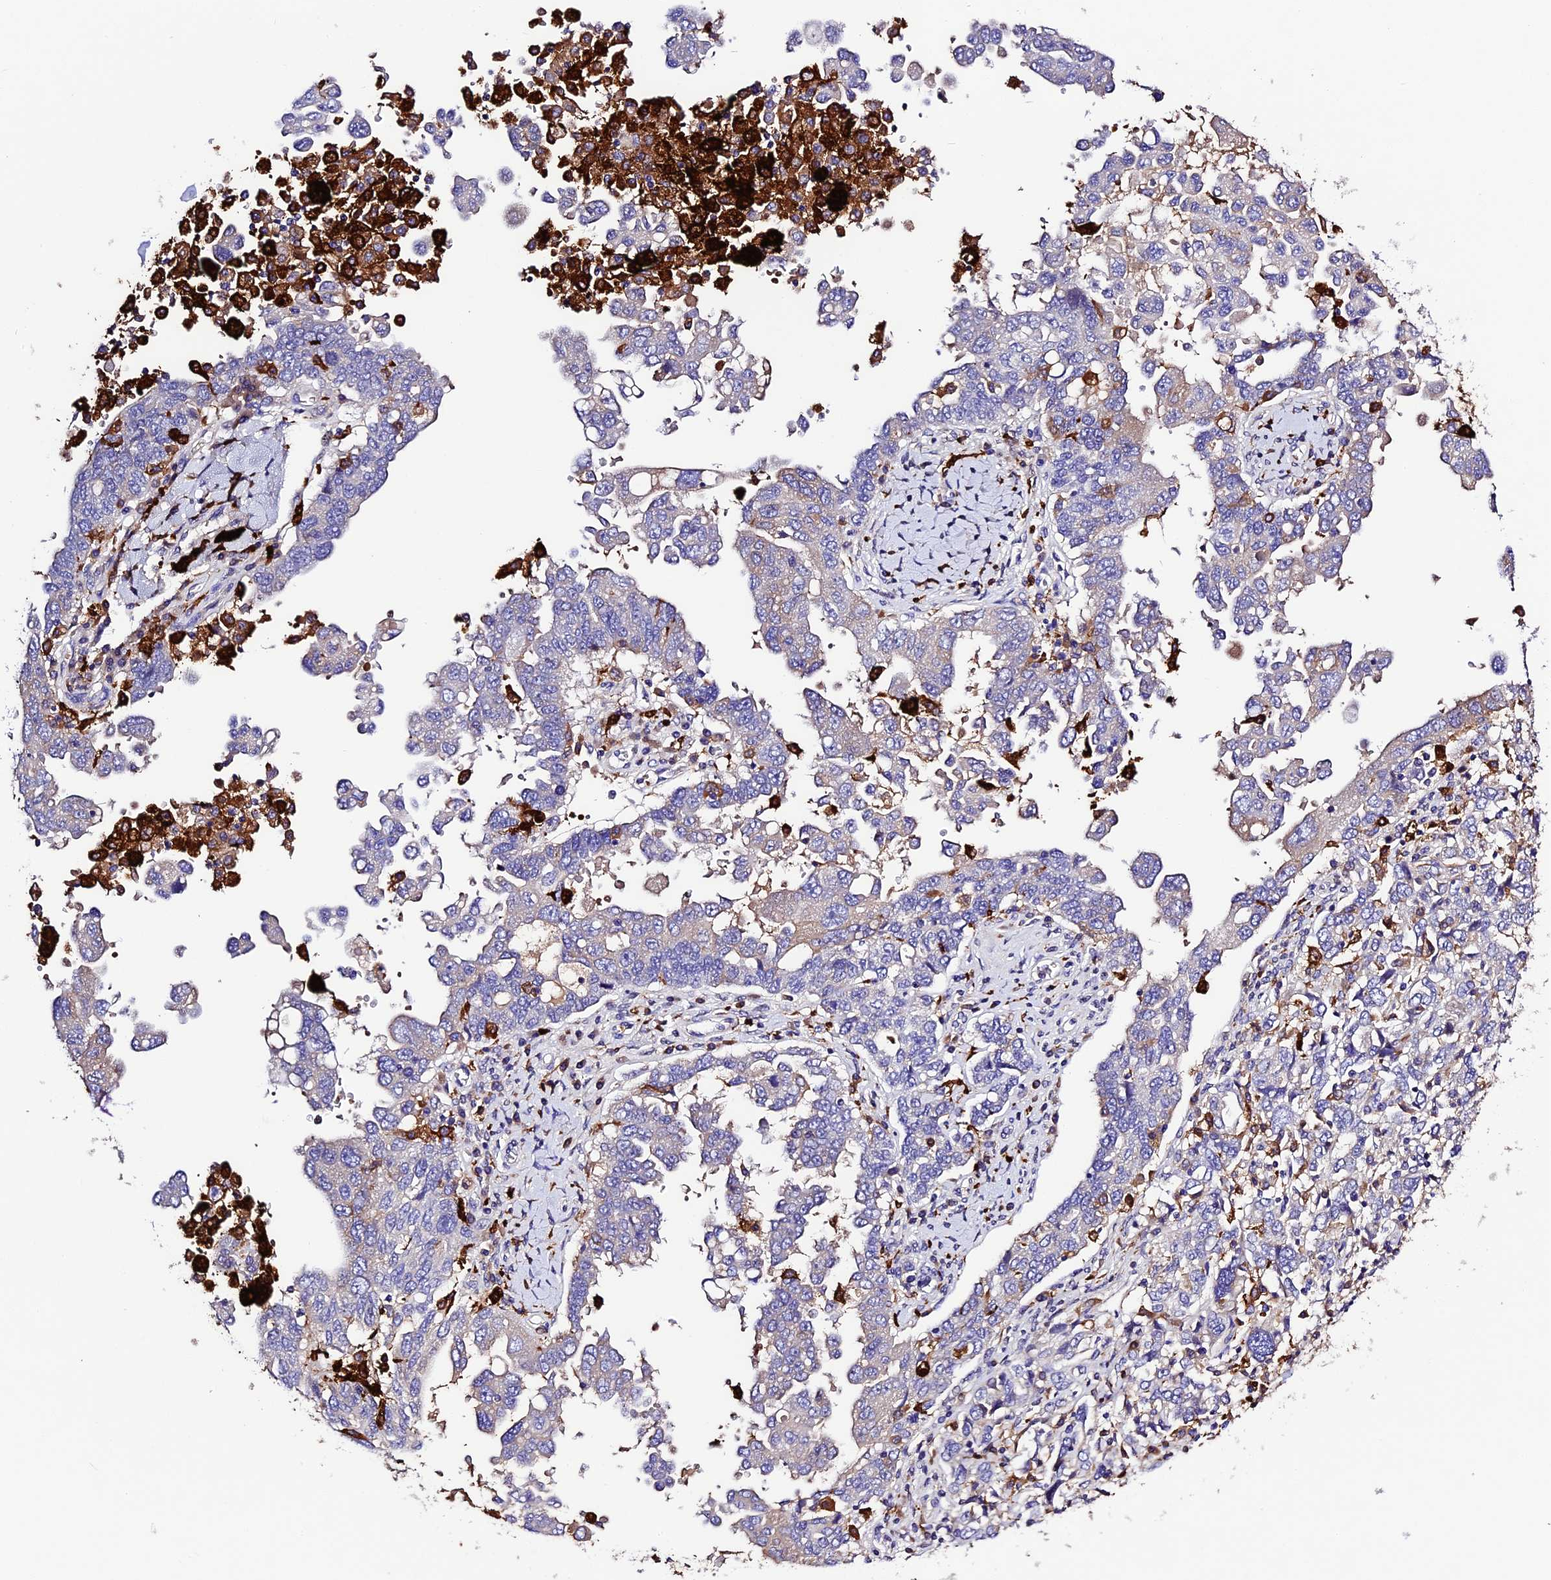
{"staining": {"intensity": "negative", "quantity": "none", "location": "none"}, "tissue": "ovarian cancer", "cell_type": "Tumor cells", "image_type": "cancer", "snomed": [{"axis": "morphology", "description": "Carcinoma, endometroid"}, {"axis": "topography", "description": "Ovary"}], "caption": "This is an immunohistochemistry (IHC) photomicrograph of human ovarian cancer. There is no expression in tumor cells.", "gene": "CILP2", "patient": {"sex": "female", "age": 62}}